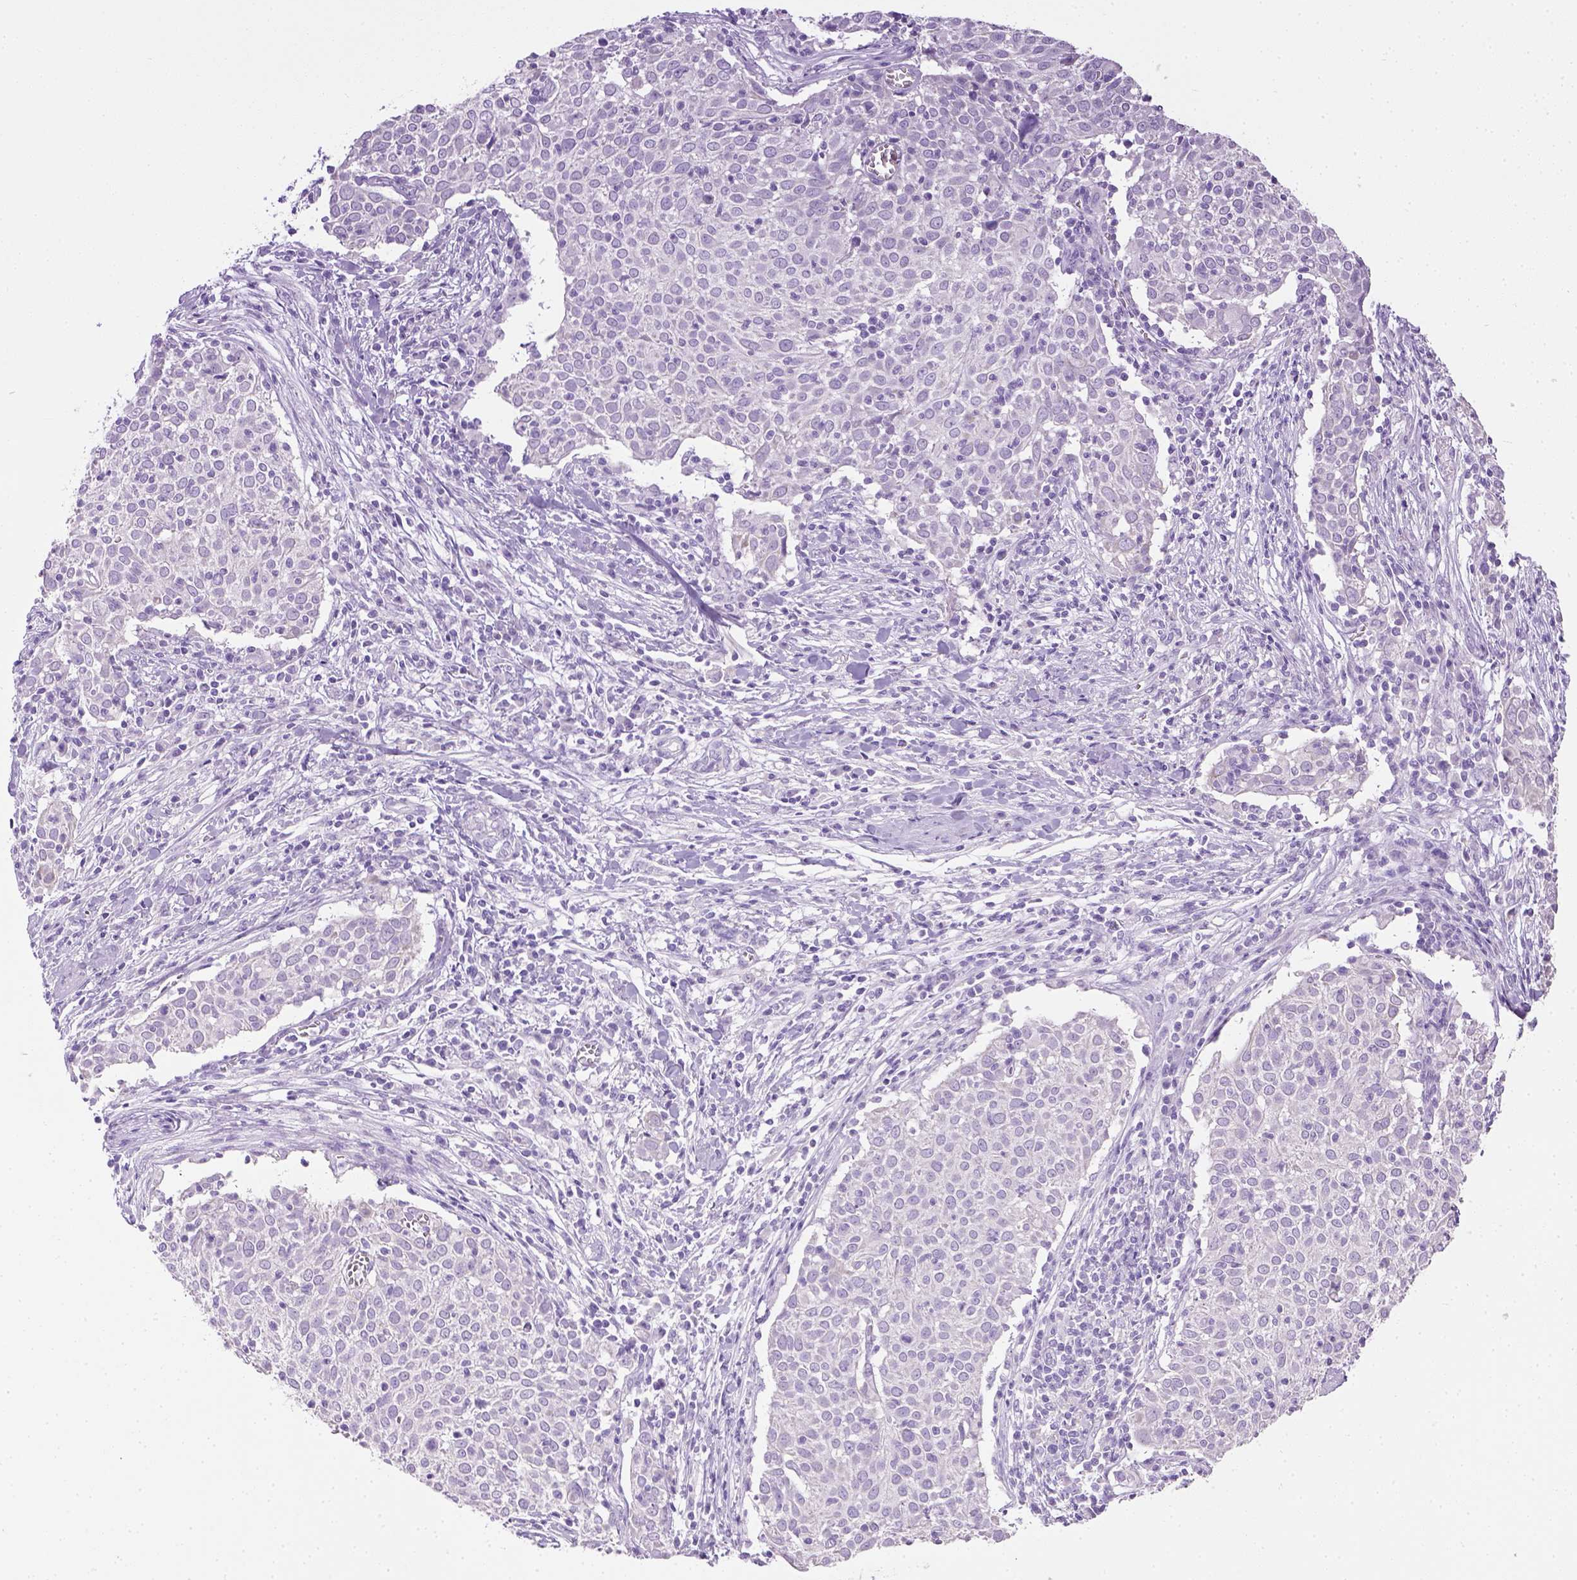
{"staining": {"intensity": "negative", "quantity": "none", "location": "none"}, "tissue": "cervical cancer", "cell_type": "Tumor cells", "image_type": "cancer", "snomed": [{"axis": "morphology", "description": "Squamous cell carcinoma, NOS"}, {"axis": "topography", "description": "Cervix"}], "caption": "Tumor cells are negative for protein expression in human cervical squamous cell carcinoma.", "gene": "CYP24A1", "patient": {"sex": "female", "age": 39}}